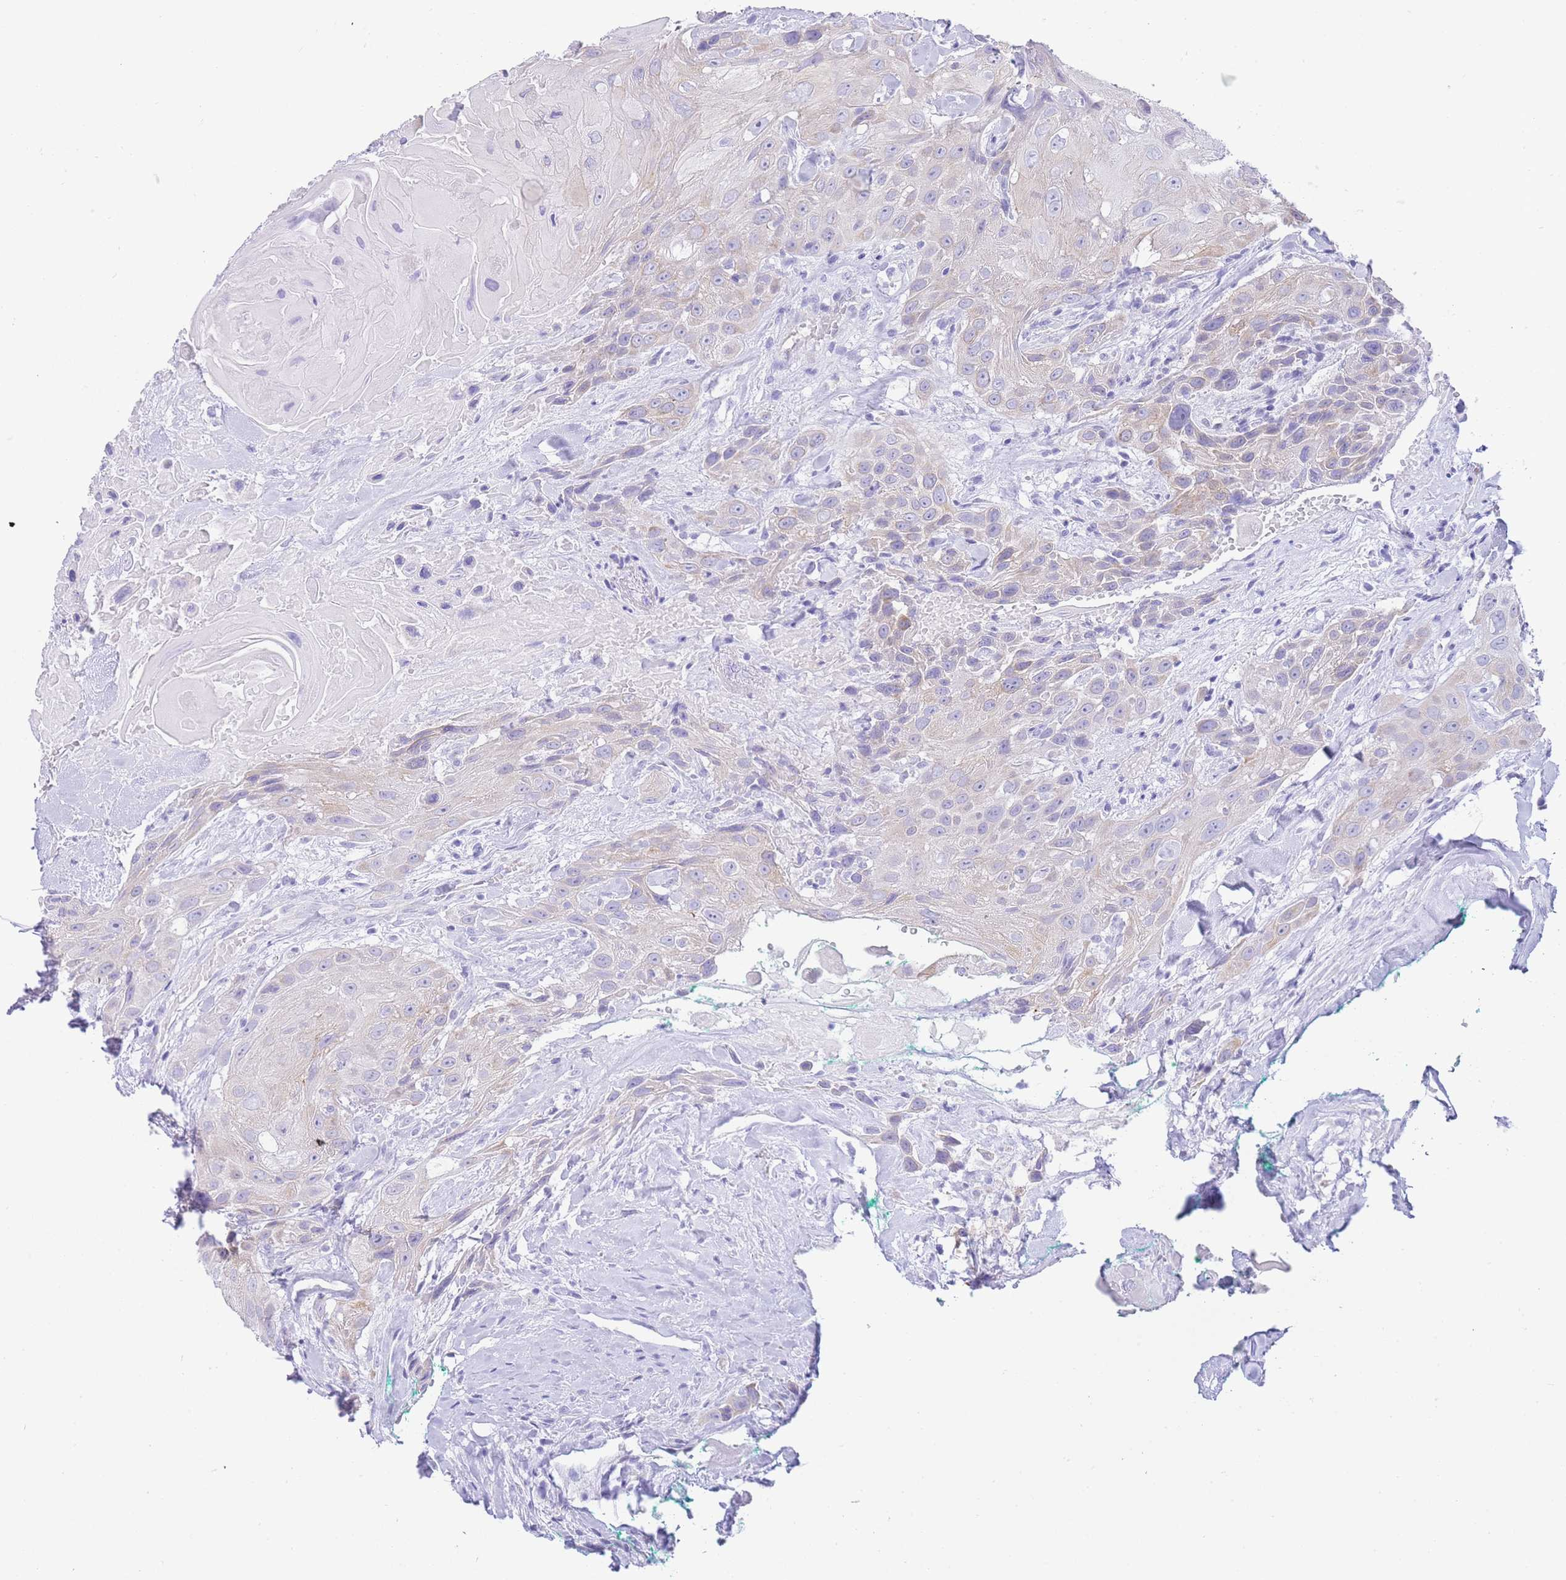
{"staining": {"intensity": "negative", "quantity": "none", "location": "none"}, "tissue": "head and neck cancer", "cell_type": "Tumor cells", "image_type": "cancer", "snomed": [{"axis": "morphology", "description": "Squamous cell carcinoma, NOS"}, {"axis": "topography", "description": "Head-Neck"}], "caption": "Squamous cell carcinoma (head and neck) was stained to show a protein in brown. There is no significant positivity in tumor cells. Brightfield microscopy of immunohistochemistry stained with DAB (brown) and hematoxylin (blue), captured at high magnification.", "gene": "ACSM4", "patient": {"sex": "male", "age": 81}}